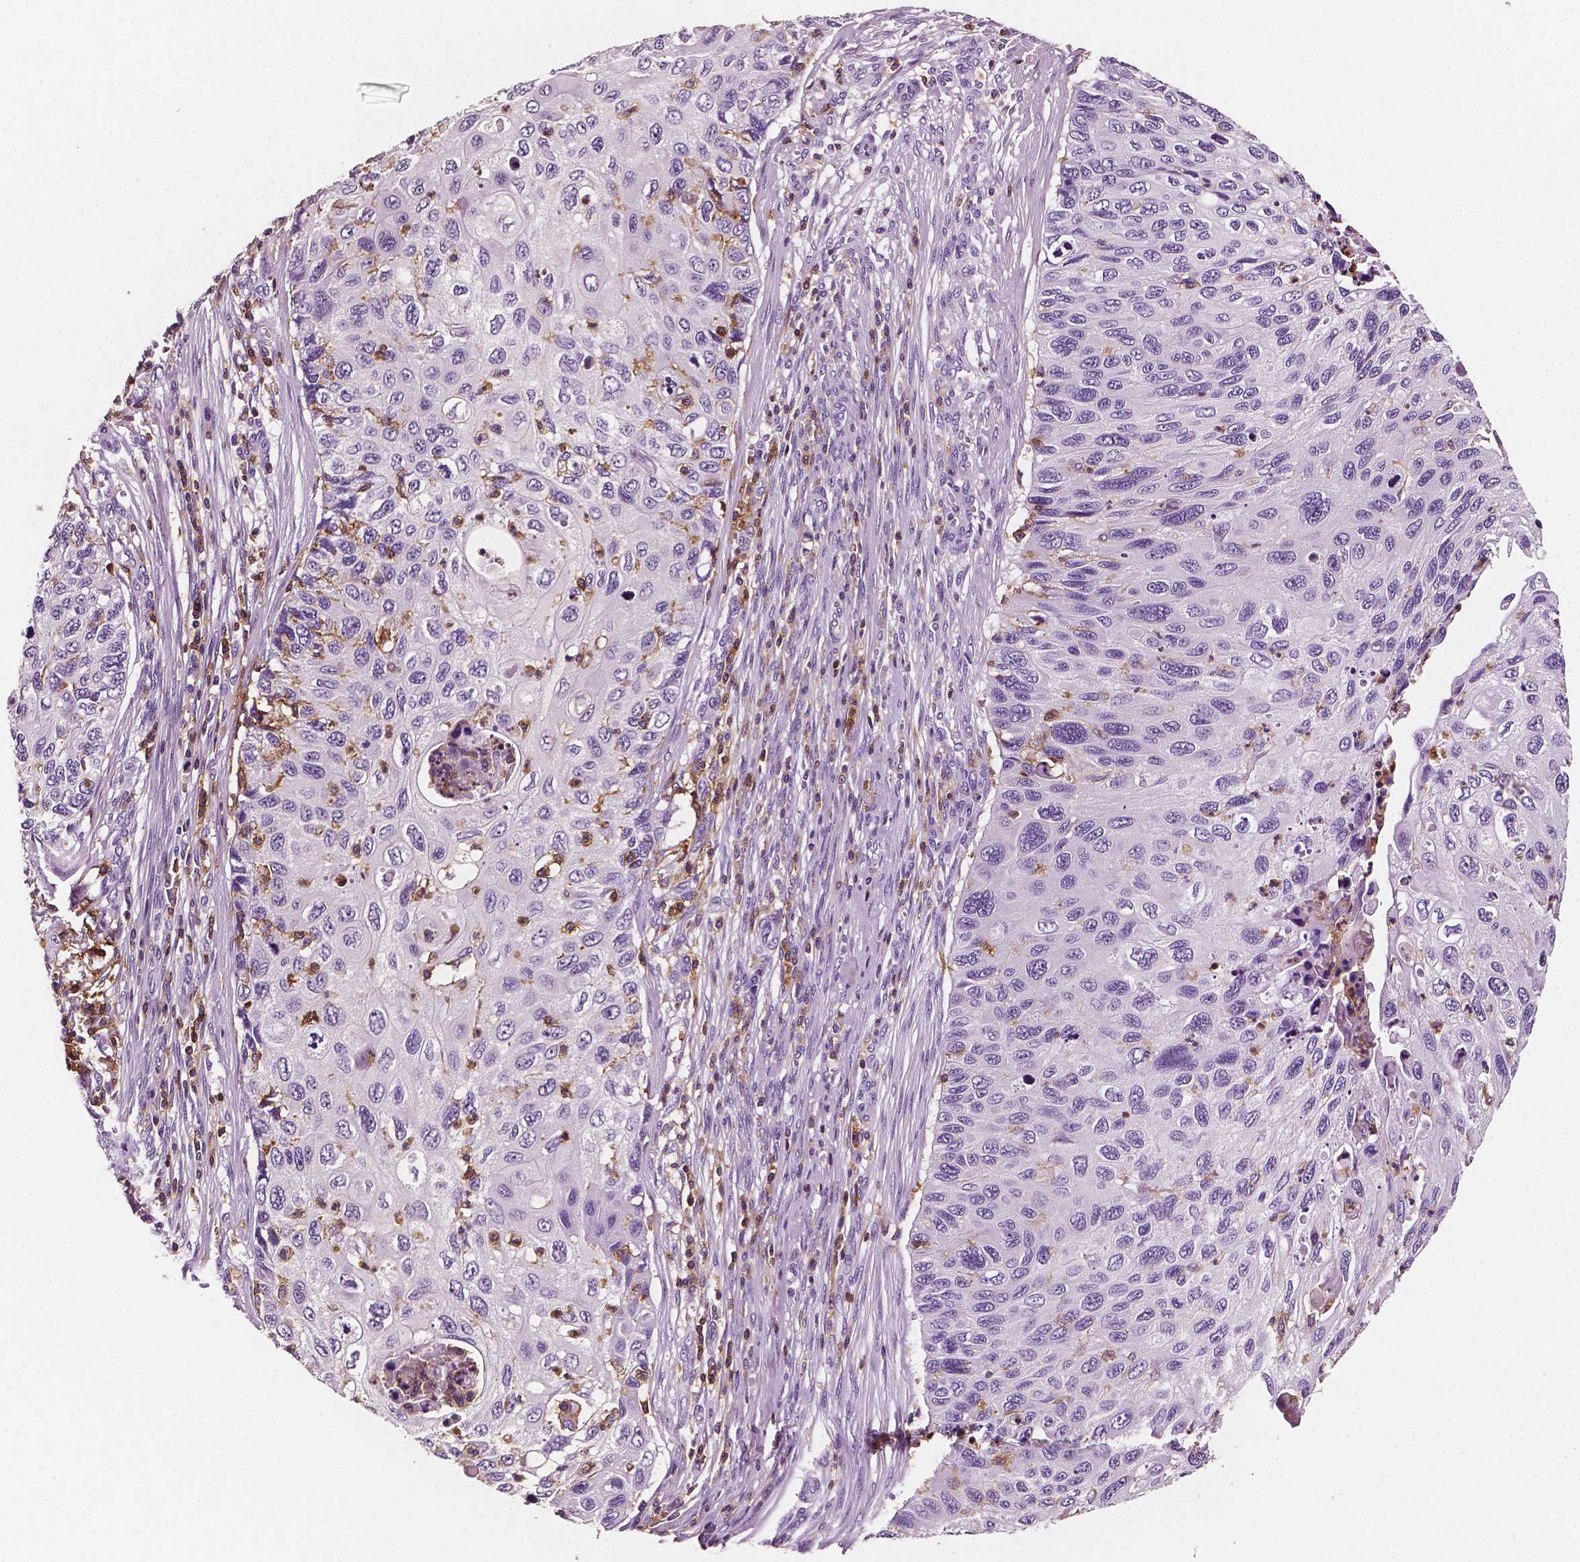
{"staining": {"intensity": "negative", "quantity": "none", "location": "none"}, "tissue": "cervical cancer", "cell_type": "Tumor cells", "image_type": "cancer", "snomed": [{"axis": "morphology", "description": "Squamous cell carcinoma, NOS"}, {"axis": "topography", "description": "Cervix"}], "caption": "Tumor cells show no significant protein positivity in cervical cancer (squamous cell carcinoma).", "gene": "PTPRC", "patient": {"sex": "female", "age": 70}}